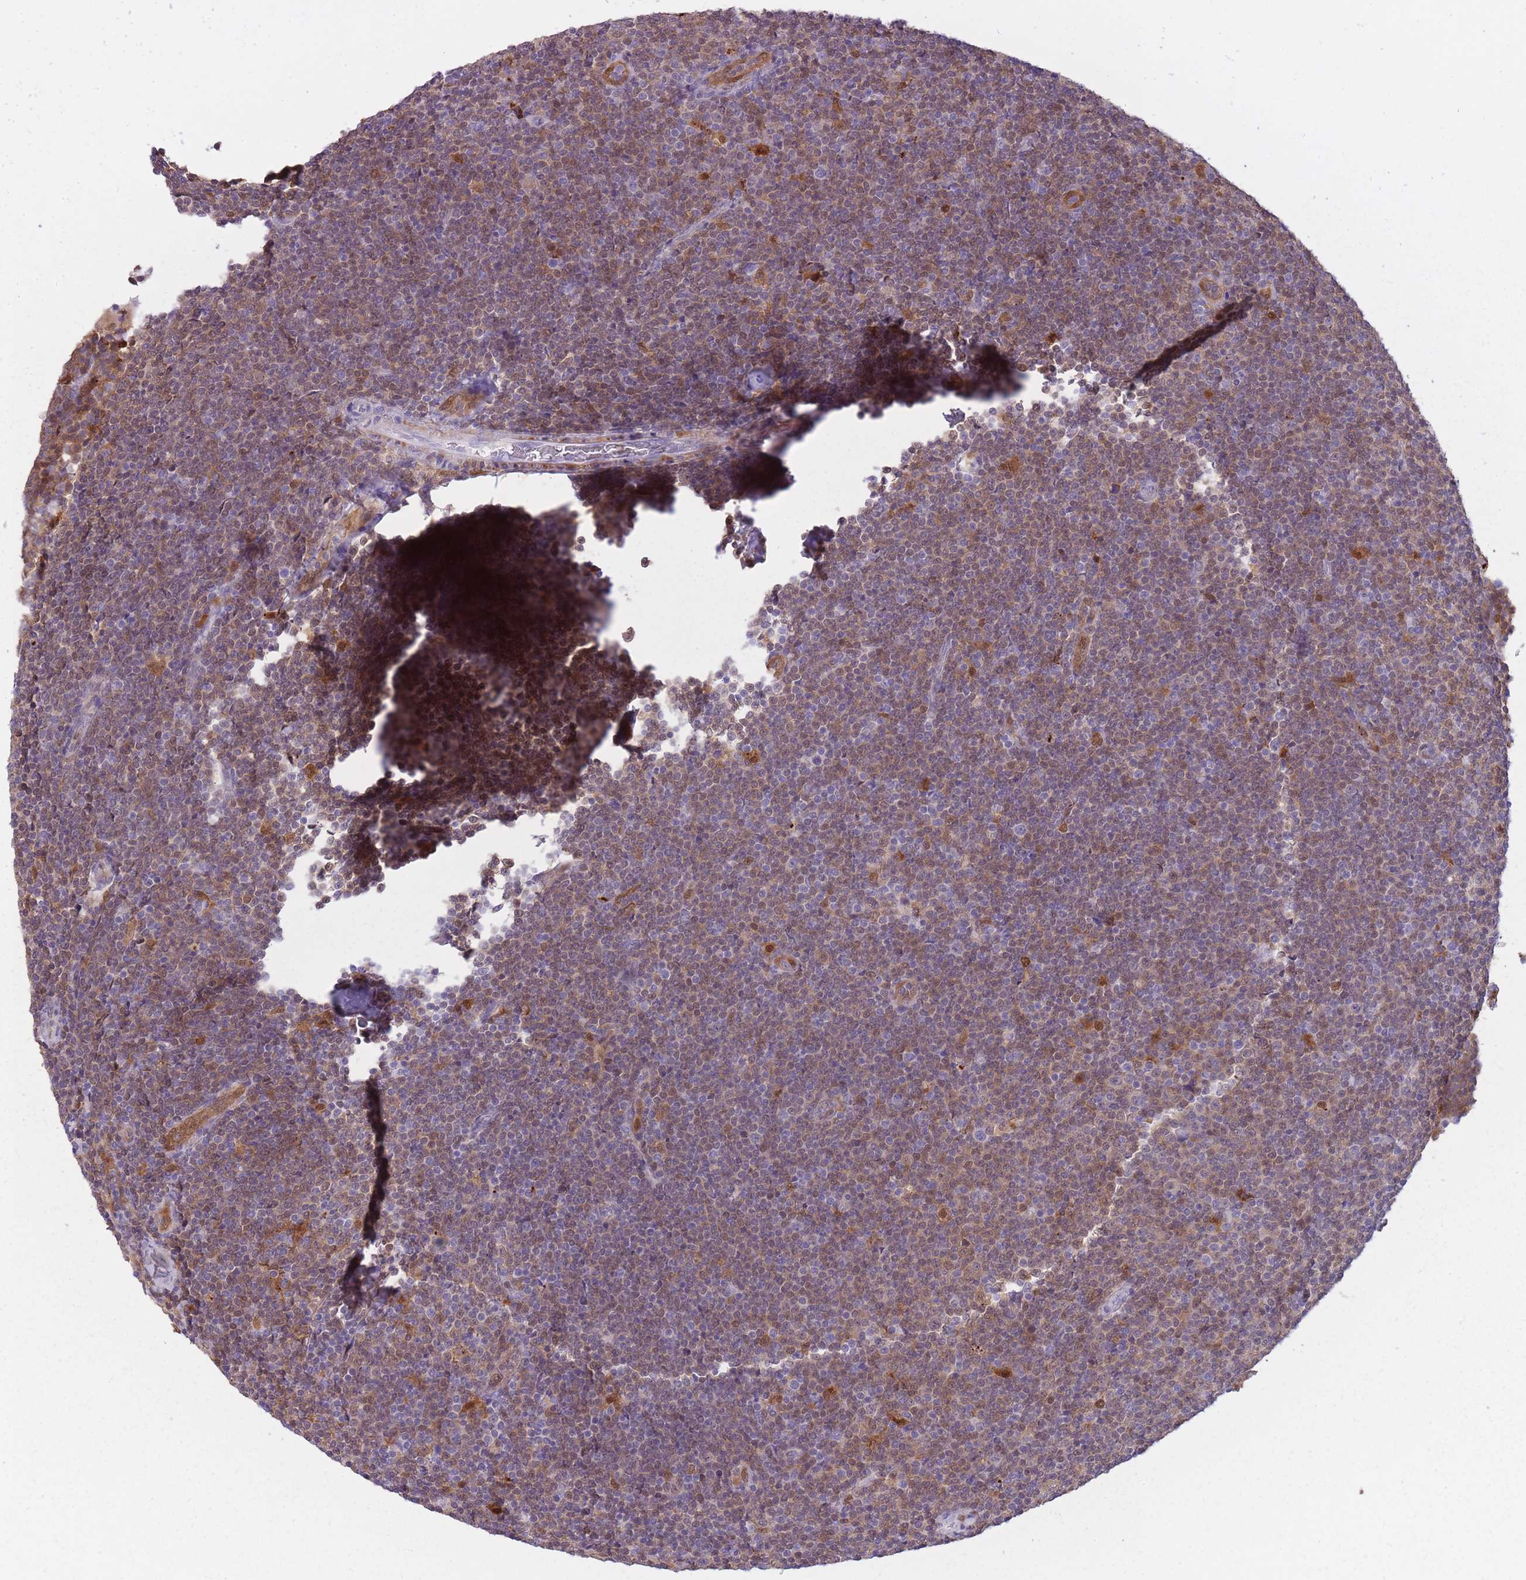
{"staining": {"intensity": "moderate", "quantity": ">75%", "location": "cytoplasmic/membranous,nuclear"}, "tissue": "lymphoma", "cell_type": "Tumor cells", "image_type": "cancer", "snomed": [{"axis": "morphology", "description": "Malignant lymphoma, non-Hodgkin's type, Low grade"}, {"axis": "topography", "description": "Lymph node"}], "caption": "This is a photomicrograph of IHC staining of low-grade malignant lymphoma, non-Hodgkin's type, which shows moderate staining in the cytoplasmic/membranous and nuclear of tumor cells.", "gene": "LGALS9", "patient": {"sex": "male", "age": 48}}